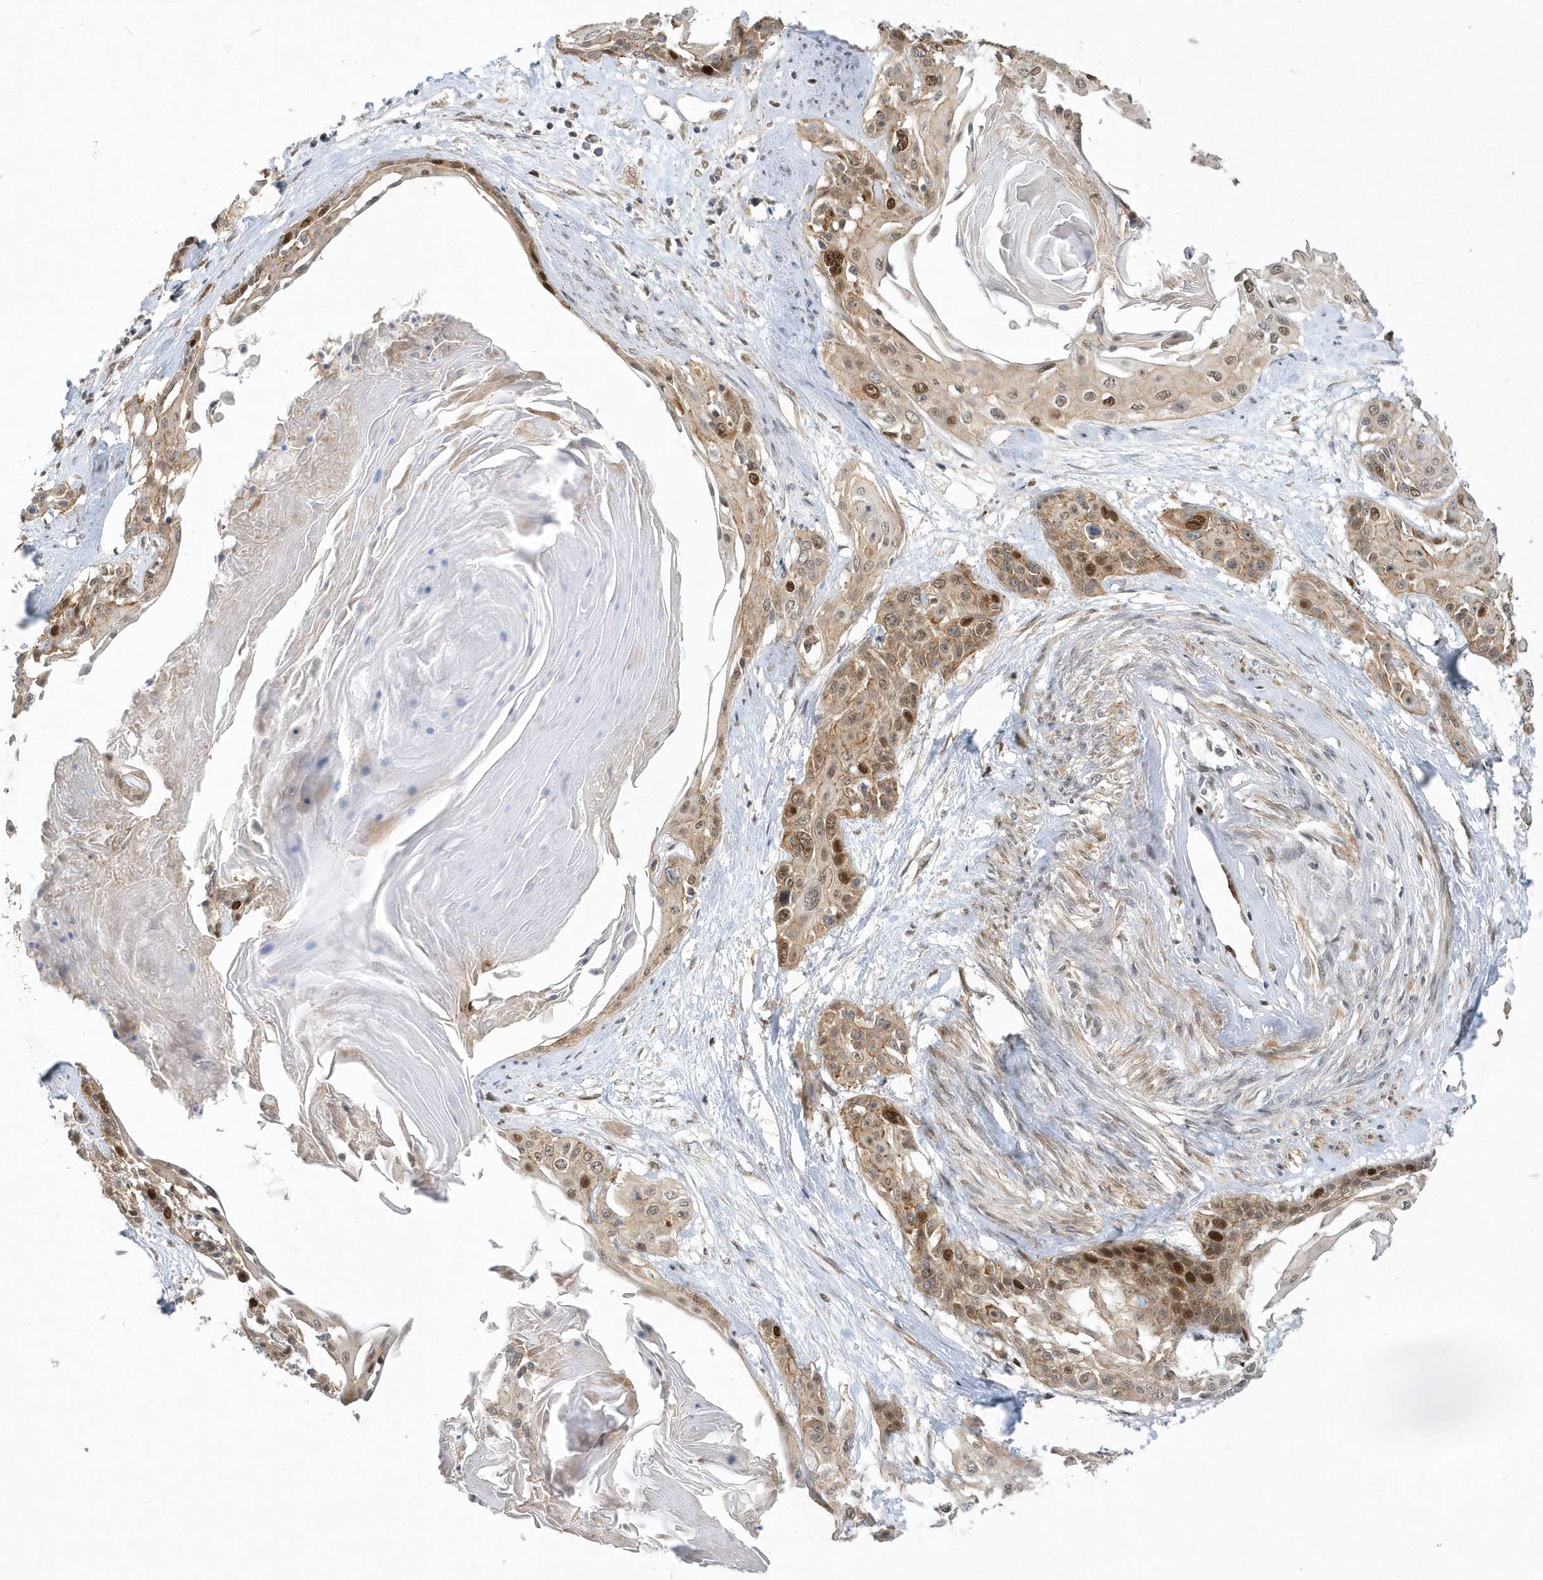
{"staining": {"intensity": "moderate", "quantity": ">75%", "location": "cytoplasmic/membranous,nuclear"}, "tissue": "cervical cancer", "cell_type": "Tumor cells", "image_type": "cancer", "snomed": [{"axis": "morphology", "description": "Squamous cell carcinoma, NOS"}, {"axis": "topography", "description": "Cervix"}], "caption": "High-power microscopy captured an immunohistochemistry micrograph of cervical cancer, revealing moderate cytoplasmic/membranous and nuclear positivity in about >75% of tumor cells.", "gene": "MXI1", "patient": {"sex": "female", "age": 57}}